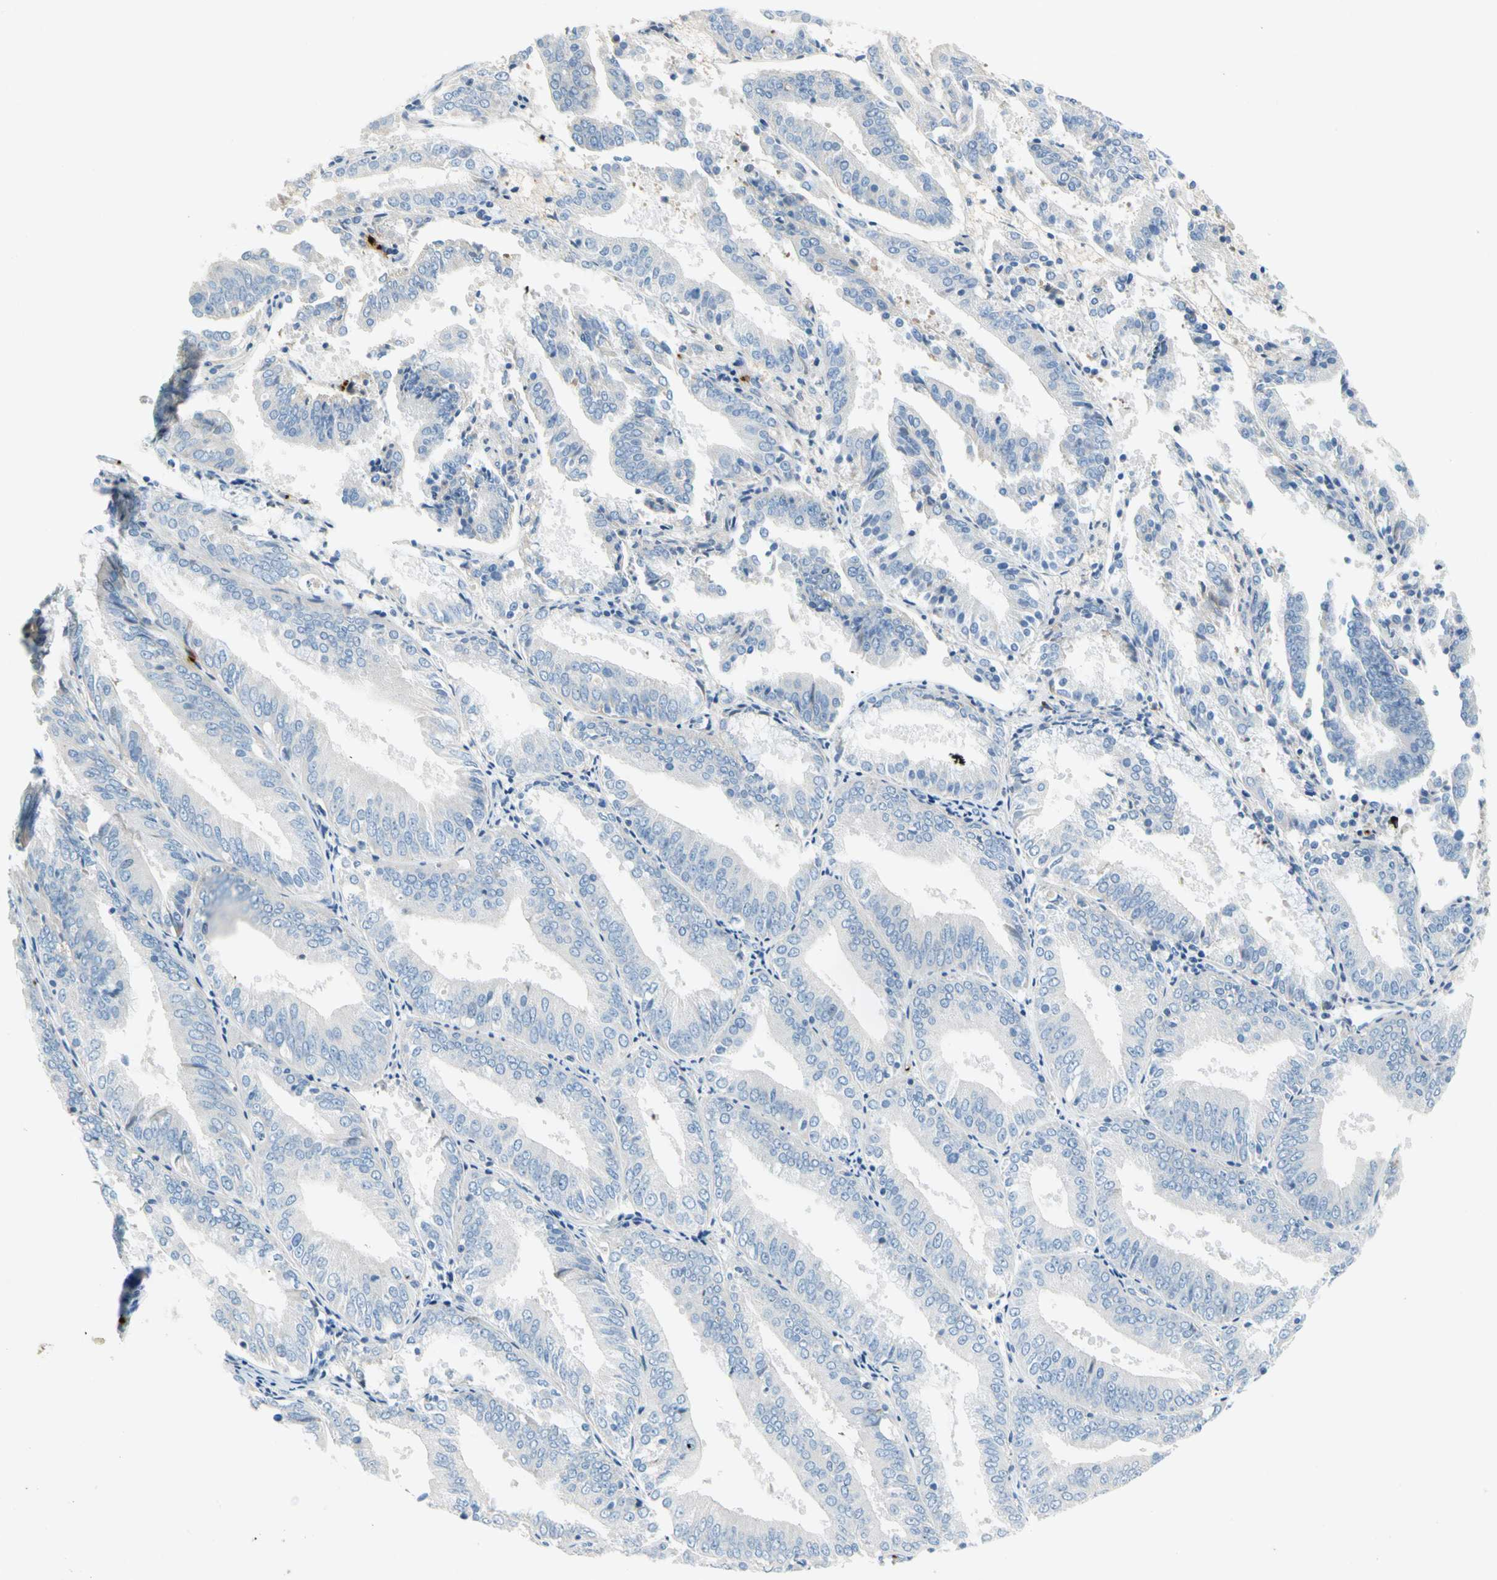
{"staining": {"intensity": "negative", "quantity": "none", "location": "none"}, "tissue": "endometrial cancer", "cell_type": "Tumor cells", "image_type": "cancer", "snomed": [{"axis": "morphology", "description": "Adenocarcinoma, NOS"}, {"axis": "topography", "description": "Endometrium"}], "caption": "DAB immunohistochemical staining of endometrial cancer demonstrates no significant staining in tumor cells. Nuclei are stained in blue.", "gene": "PPBP", "patient": {"sex": "female", "age": 63}}